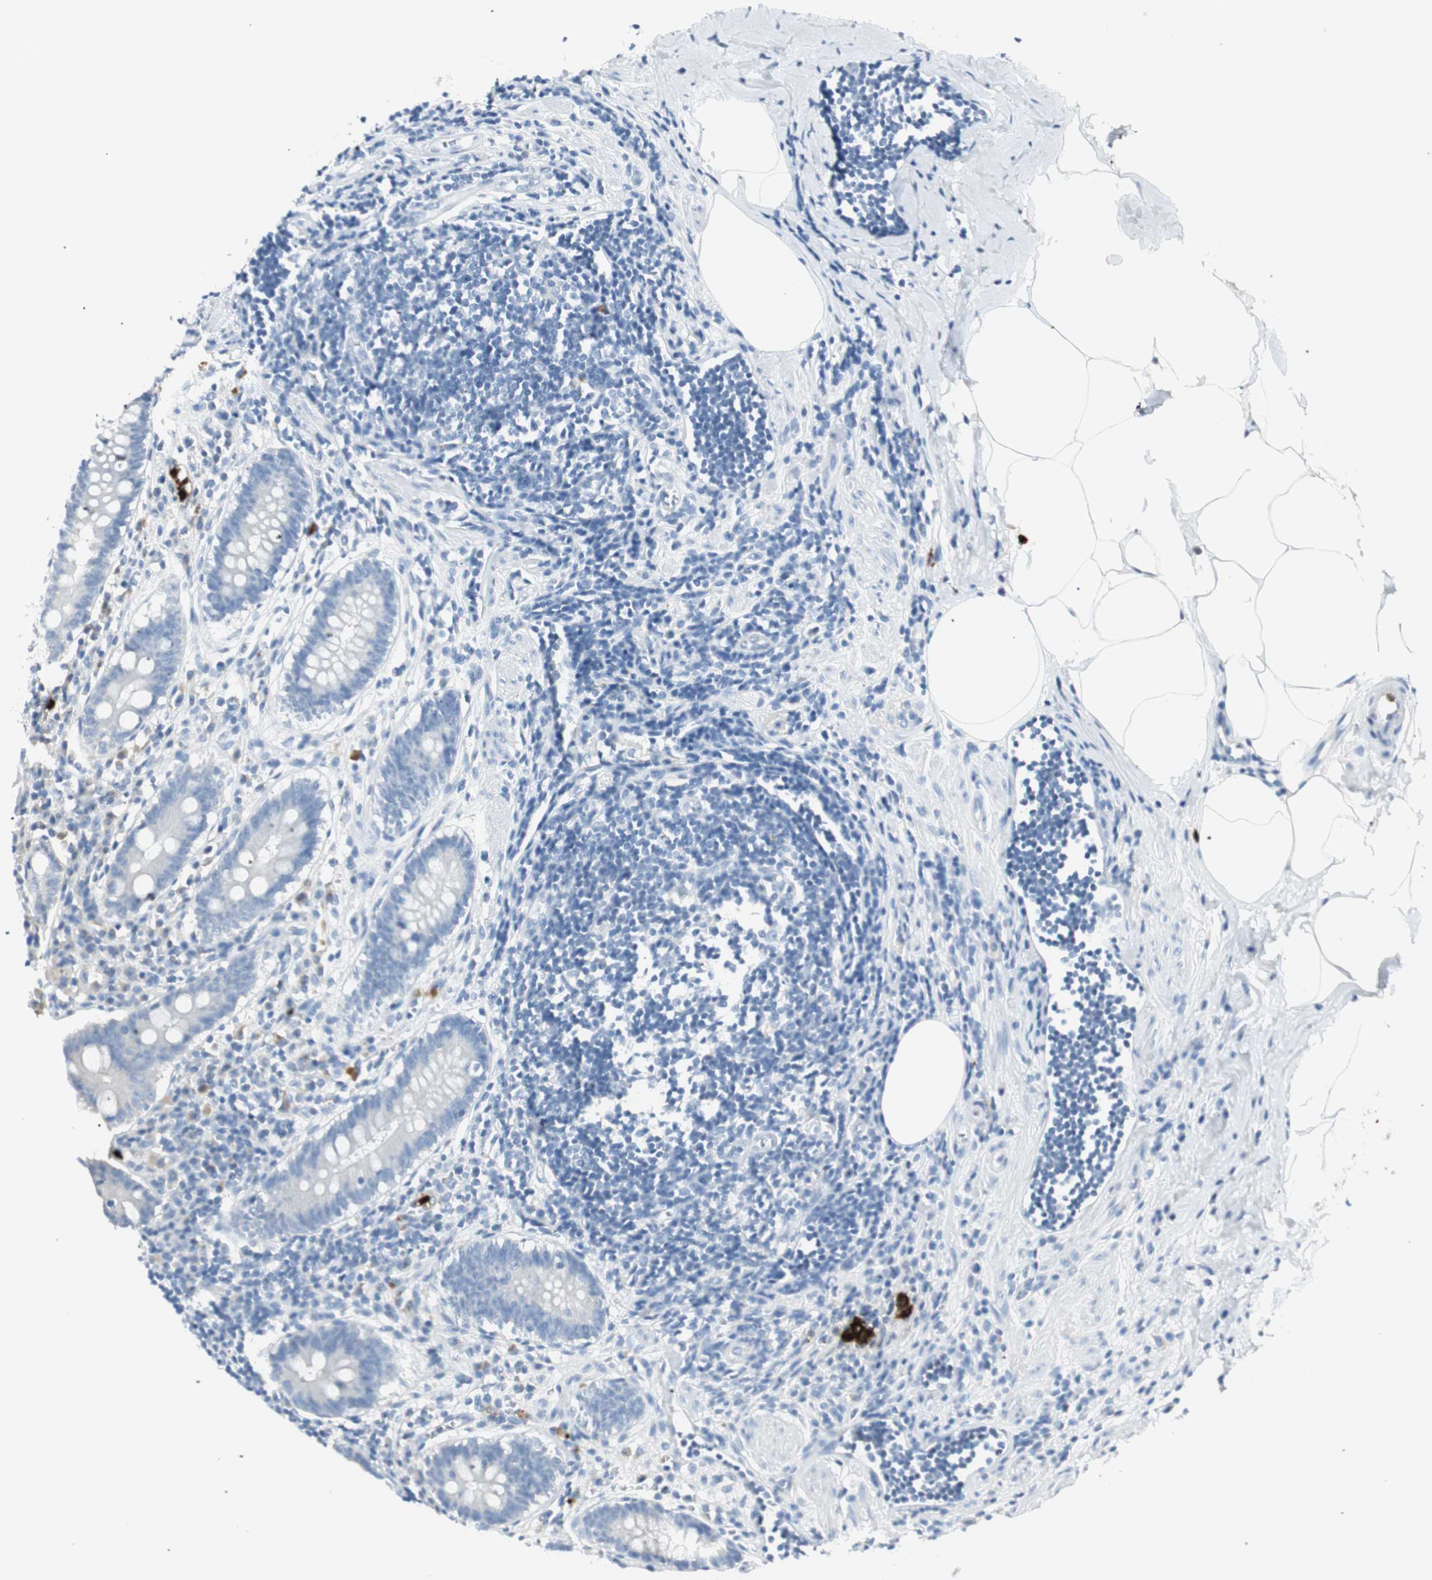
{"staining": {"intensity": "negative", "quantity": "none", "location": "none"}, "tissue": "appendix", "cell_type": "Glandular cells", "image_type": "normal", "snomed": [{"axis": "morphology", "description": "Normal tissue, NOS"}, {"axis": "topography", "description": "Appendix"}], "caption": "A micrograph of appendix stained for a protein displays no brown staining in glandular cells.", "gene": "PRTN3", "patient": {"sex": "female", "age": 50}}